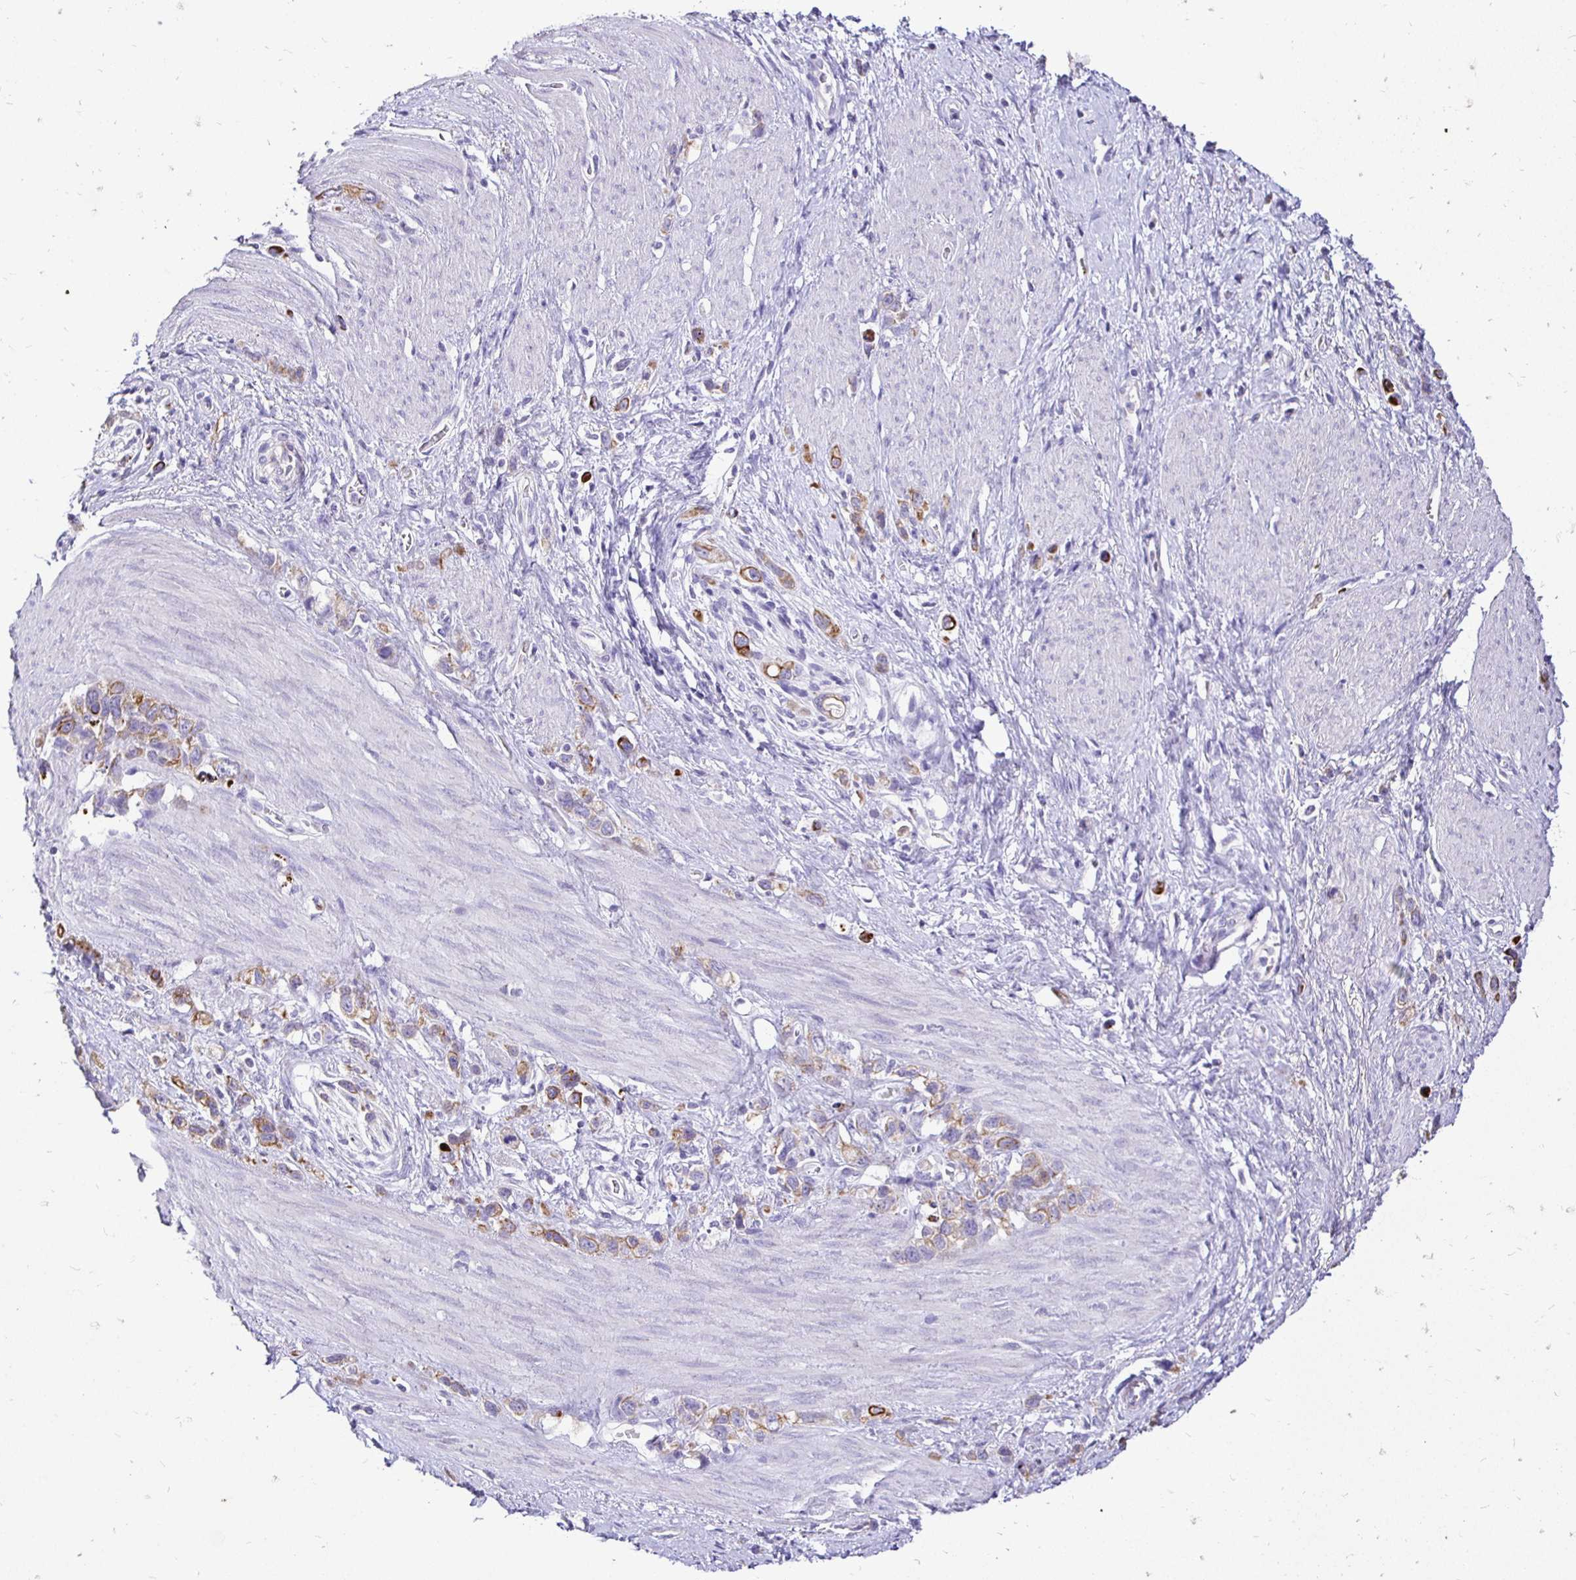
{"staining": {"intensity": "moderate", "quantity": "25%-75%", "location": "cytoplasmic/membranous"}, "tissue": "stomach cancer", "cell_type": "Tumor cells", "image_type": "cancer", "snomed": [{"axis": "morphology", "description": "Adenocarcinoma, NOS"}, {"axis": "topography", "description": "Stomach"}], "caption": "Tumor cells show medium levels of moderate cytoplasmic/membranous positivity in about 25%-75% of cells in stomach adenocarcinoma. (DAB (3,3'-diaminobenzidine) IHC, brown staining for protein, blue staining for nuclei).", "gene": "TAF1D", "patient": {"sex": "female", "age": 65}}